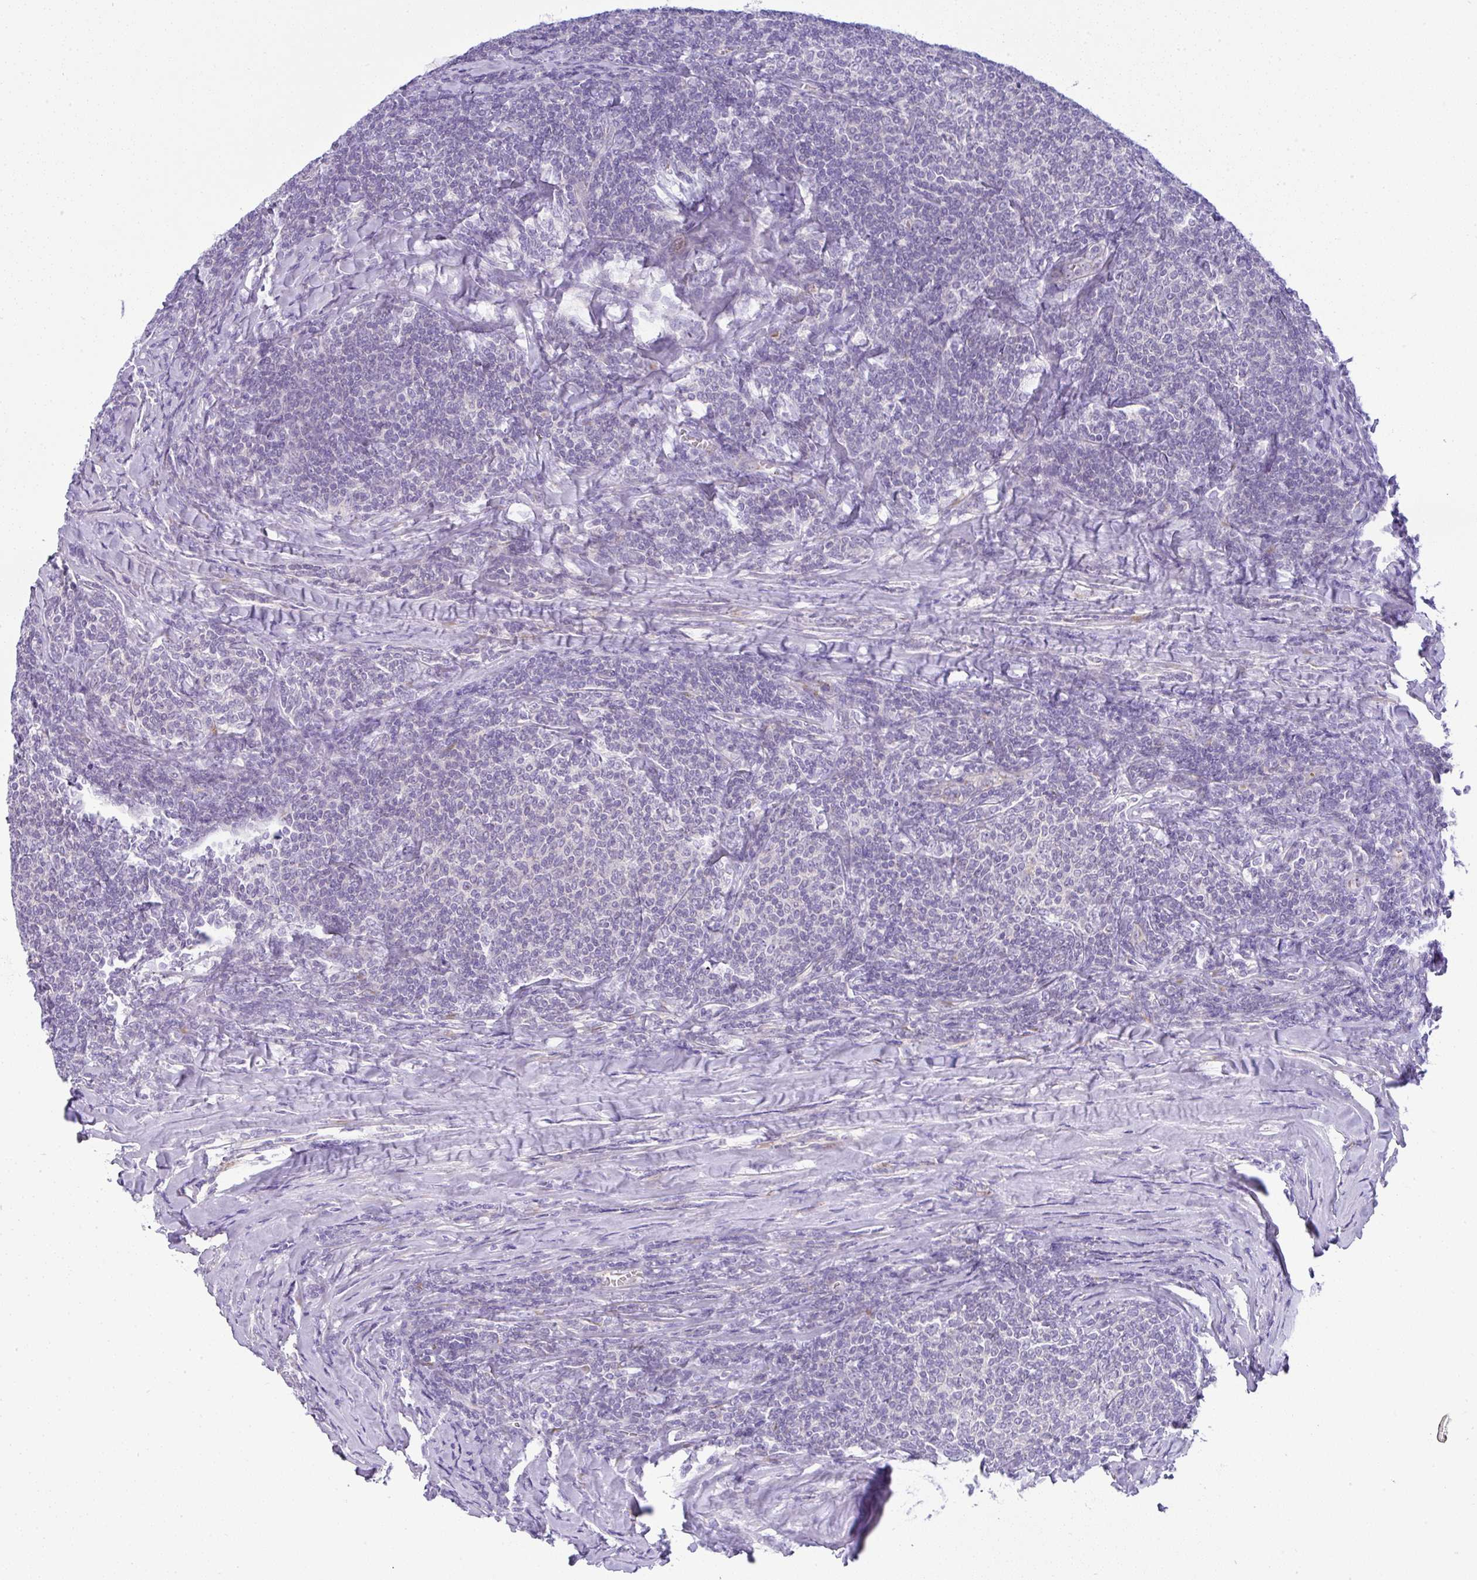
{"staining": {"intensity": "negative", "quantity": "none", "location": "none"}, "tissue": "lymphoma", "cell_type": "Tumor cells", "image_type": "cancer", "snomed": [{"axis": "morphology", "description": "Malignant lymphoma, non-Hodgkin's type, Low grade"}, {"axis": "topography", "description": "Lymph node"}], "caption": "IHC image of human lymphoma stained for a protein (brown), which shows no staining in tumor cells. (Immunohistochemistry (ihc), brightfield microscopy, high magnification).", "gene": "FAM177A1", "patient": {"sex": "male", "age": 52}}